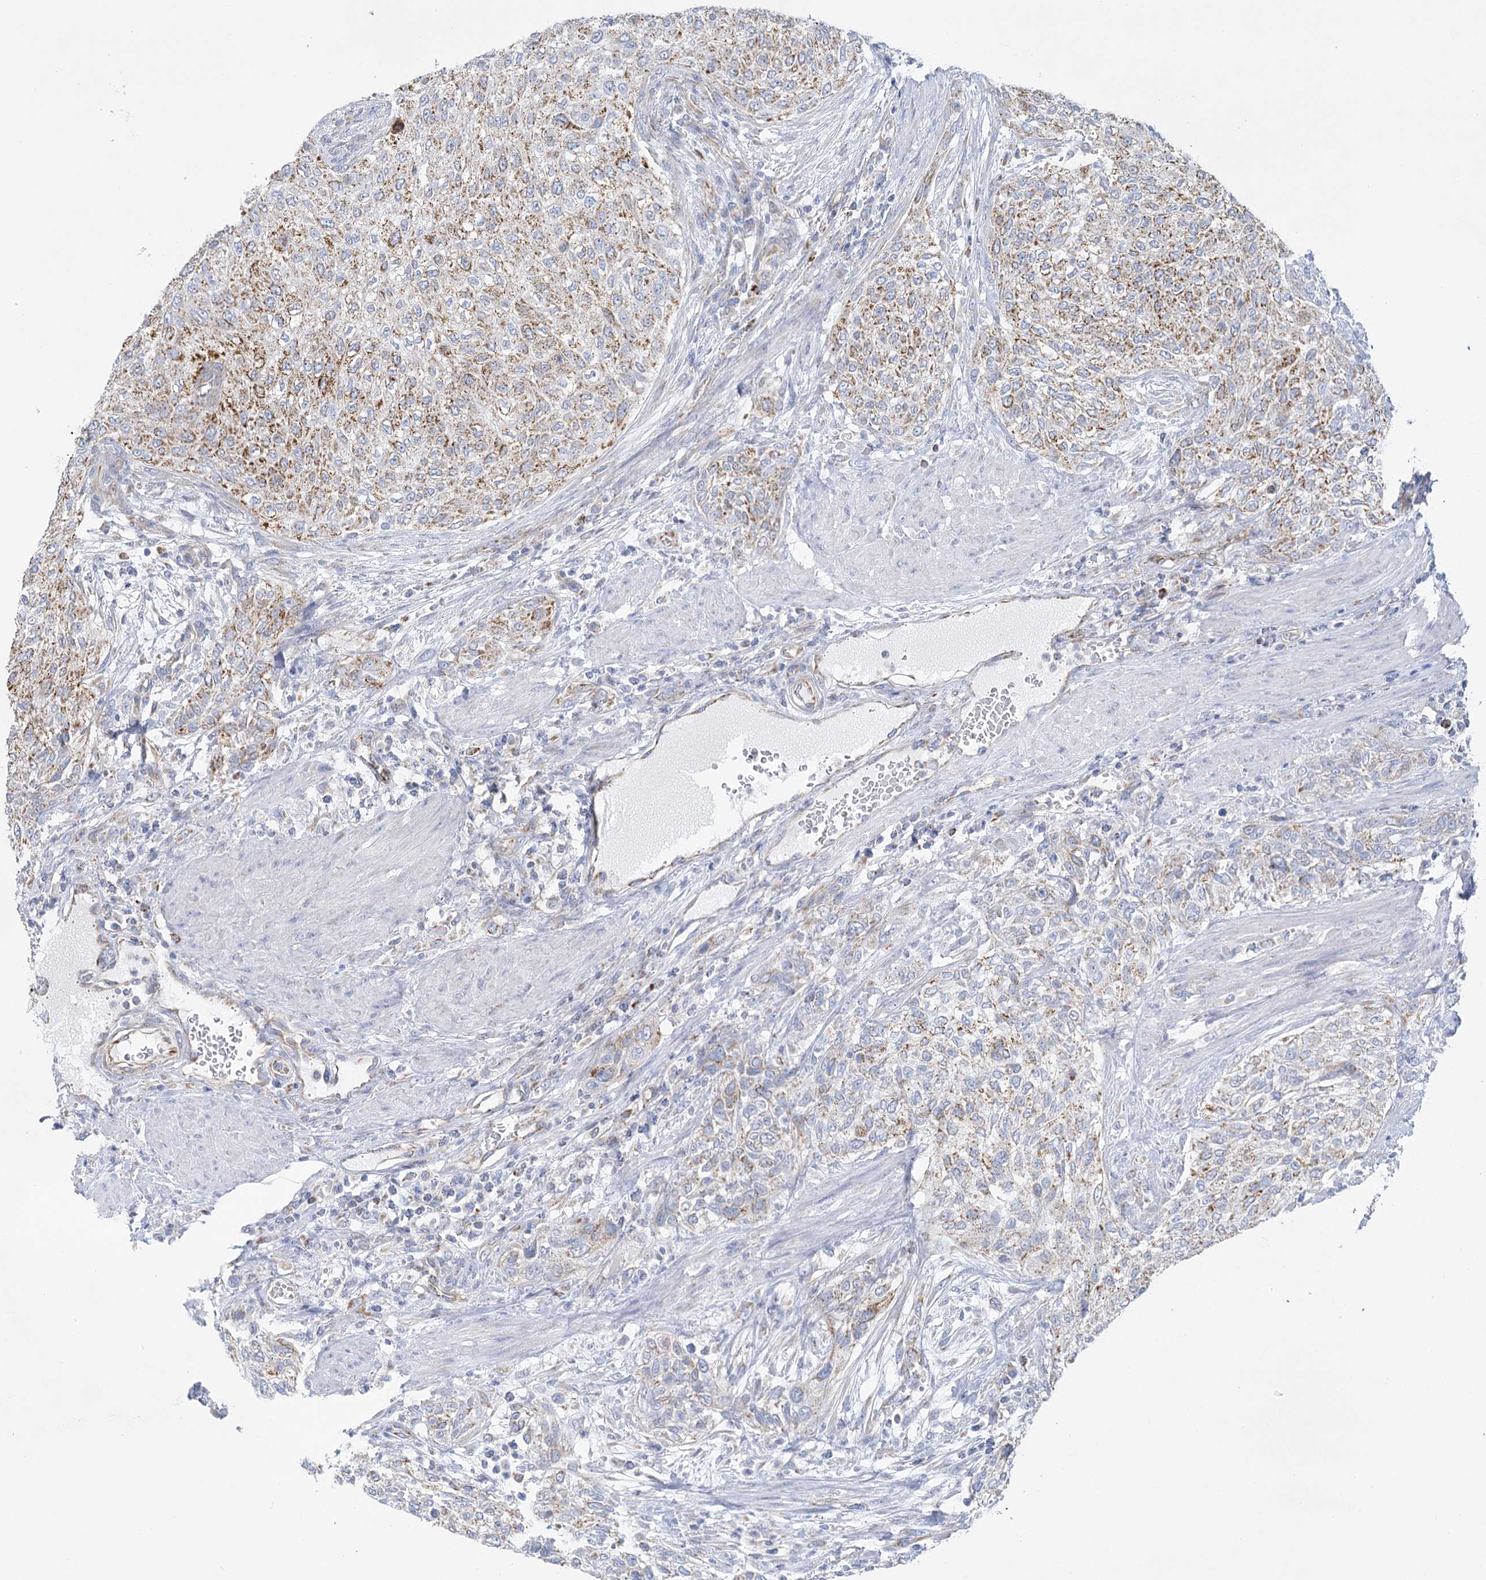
{"staining": {"intensity": "moderate", "quantity": ">75%", "location": "cytoplasmic/membranous"}, "tissue": "urothelial cancer", "cell_type": "Tumor cells", "image_type": "cancer", "snomed": [{"axis": "morphology", "description": "Urothelial carcinoma, High grade"}, {"axis": "topography", "description": "Urinary bladder"}], "caption": "High-power microscopy captured an immunohistochemistry image of urothelial cancer, revealing moderate cytoplasmic/membranous expression in approximately >75% of tumor cells. (Stains: DAB (3,3'-diaminobenzidine) in brown, nuclei in blue, Microscopy: brightfield microscopy at high magnification).", "gene": "DHTKD1", "patient": {"sex": "male", "age": 35}}